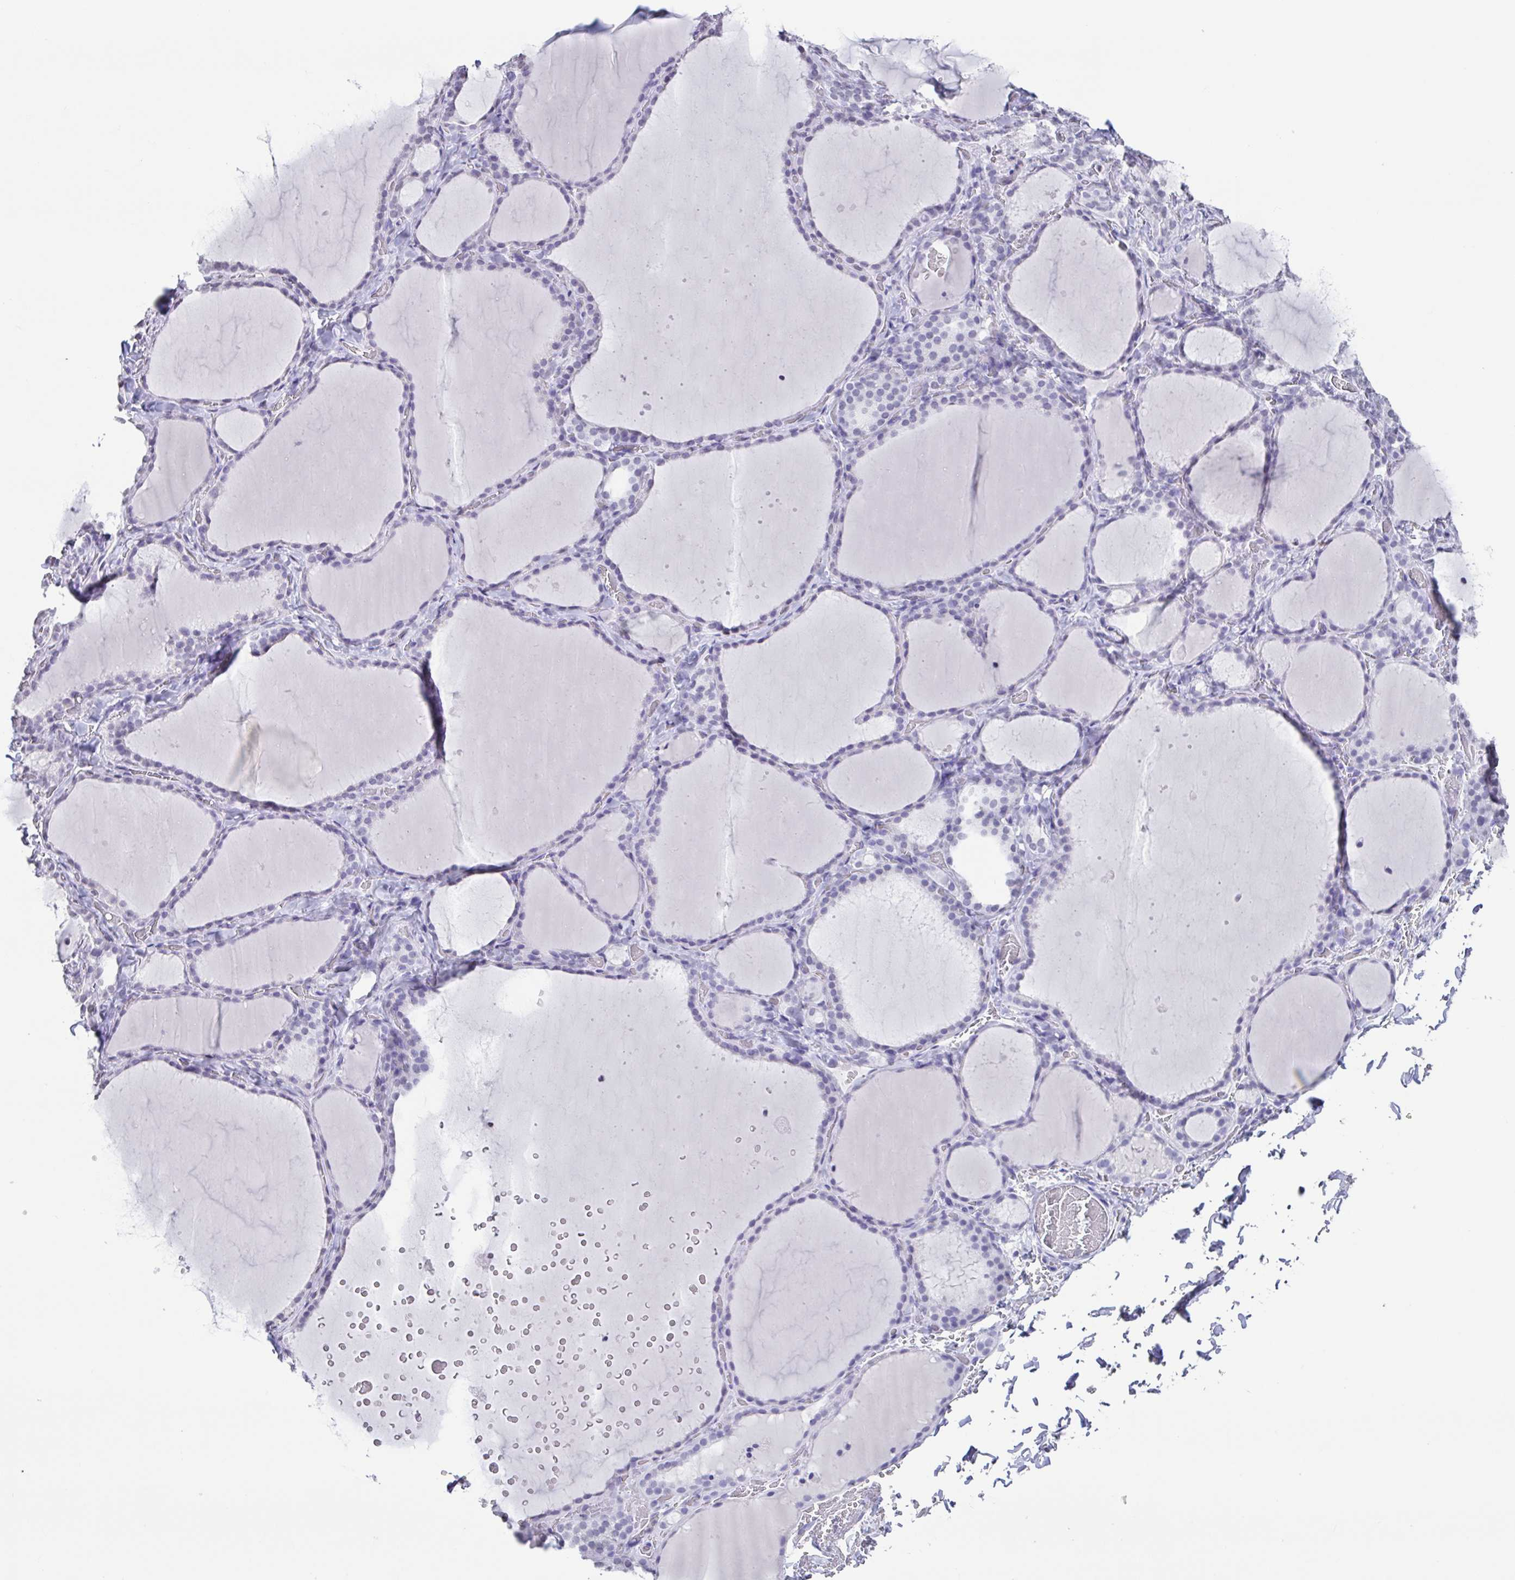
{"staining": {"intensity": "negative", "quantity": "none", "location": "none"}, "tissue": "thyroid gland", "cell_type": "Glandular cells", "image_type": "normal", "snomed": [{"axis": "morphology", "description": "Normal tissue, NOS"}, {"axis": "topography", "description": "Thyroid gland"}], "caption": "High power microscopy image of an IHC photomicrograph of benign thyroid gland, revealing no significant expression in glandular cells. The staining is performed using DAB brown chromogen with nuclei counter-stained in using hematoxylin.", "gene": "VCX2", "patient": {"sex": "female", "age": 22}}